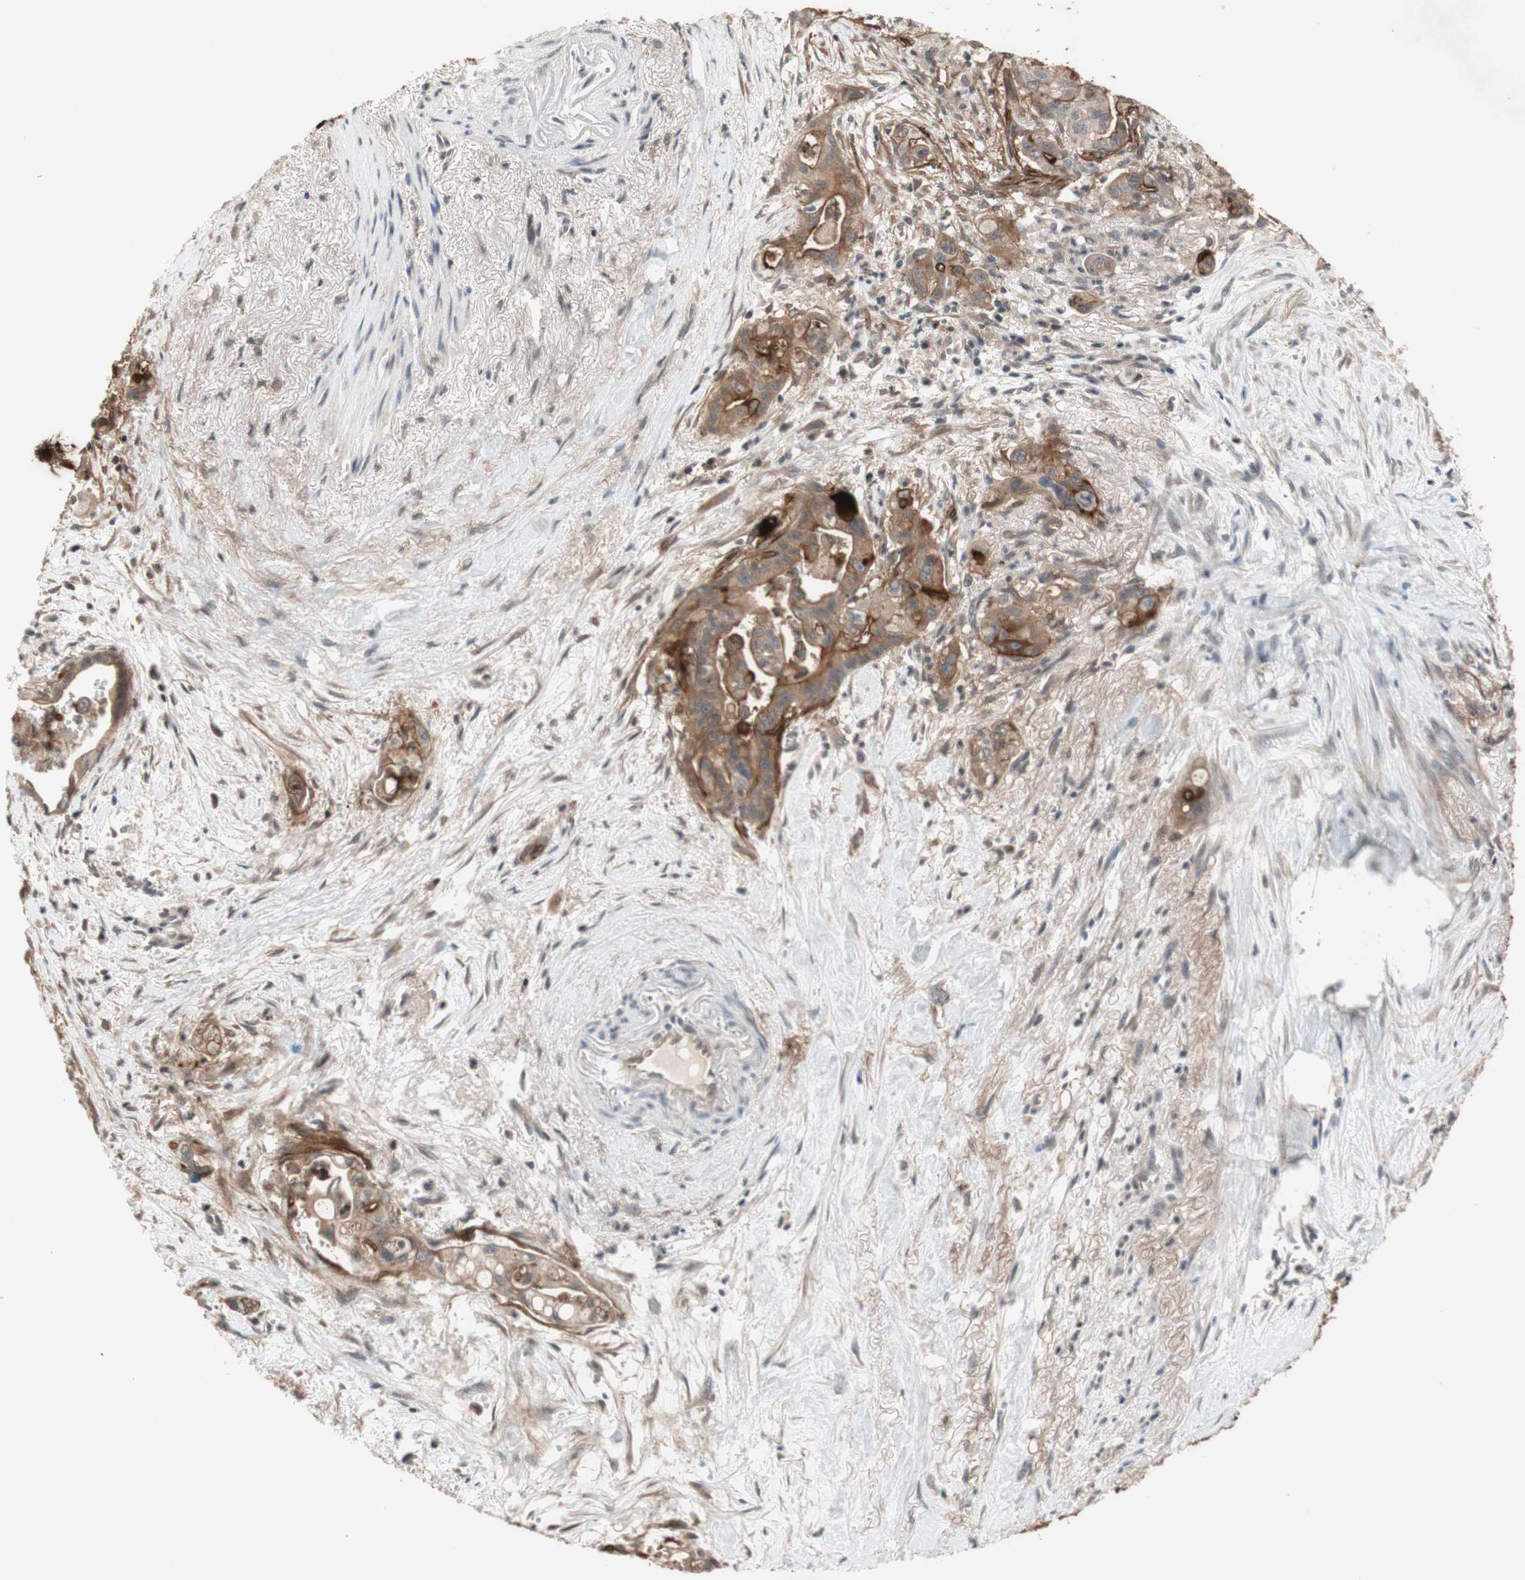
{"staining": {"intensity": "strong", "quantity": ">75%", "location": "cytoplasmic/membranous"}, "tissue": "pancreatic cancer", "cell_type": "Tumor cells", "image_type": "cancer", "snomed": [{"axis": "morphology", "description": "Adenocarcinoma, NOS"}, {"axis": "topography", "description": "Pancreas"}], "caption": "DAB (3,3'-diaminobenzidine) immunohistochemical staining of human pancreatic cancer (adenocarcinoma) demonstrates strong cytoplasmic/membranous protein positivity in about >75% of tumor cells.", "gene": "CD55", "patient": {"sex": "male", "age": 70}}